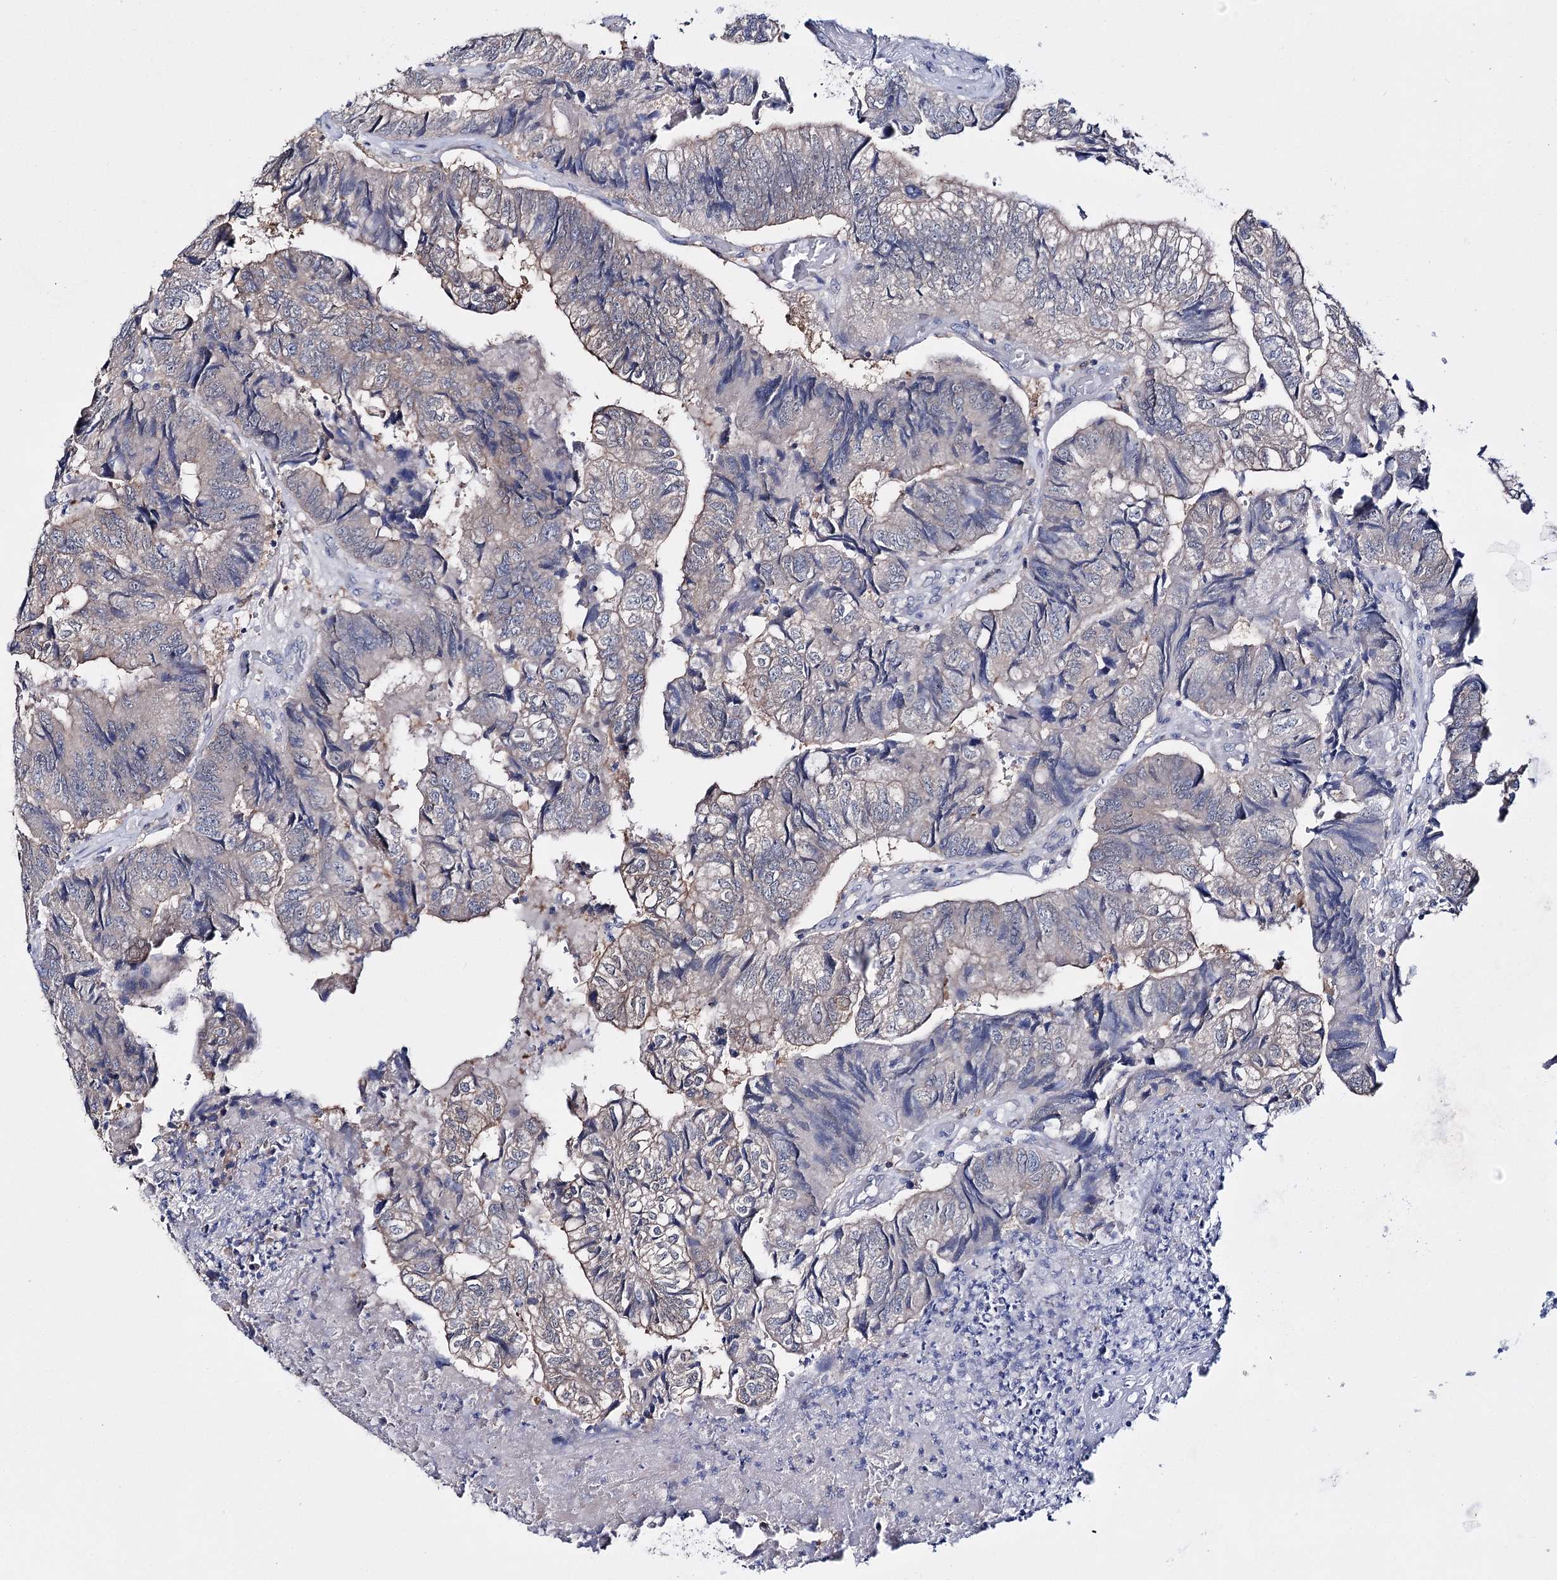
{"staining": {"intensity": "negative", "quantity": "none", "location": "none"}, "tissue": "colorectal cancer", "cell_type": "Tumor cells", "image_type": "cancer", "snomed": [{"axis": "morphology", "description": "Adenocarcinoma, NOS"}, {"axis": "topography", "description": "Colon"}], "caption": "DAB immunohistochemical staining of adenocarcinoma (colorectal) demonstrates no significant expression in tumor cells.", "gene": "PTER", "patient": {"sex": "female", "age": 67}}